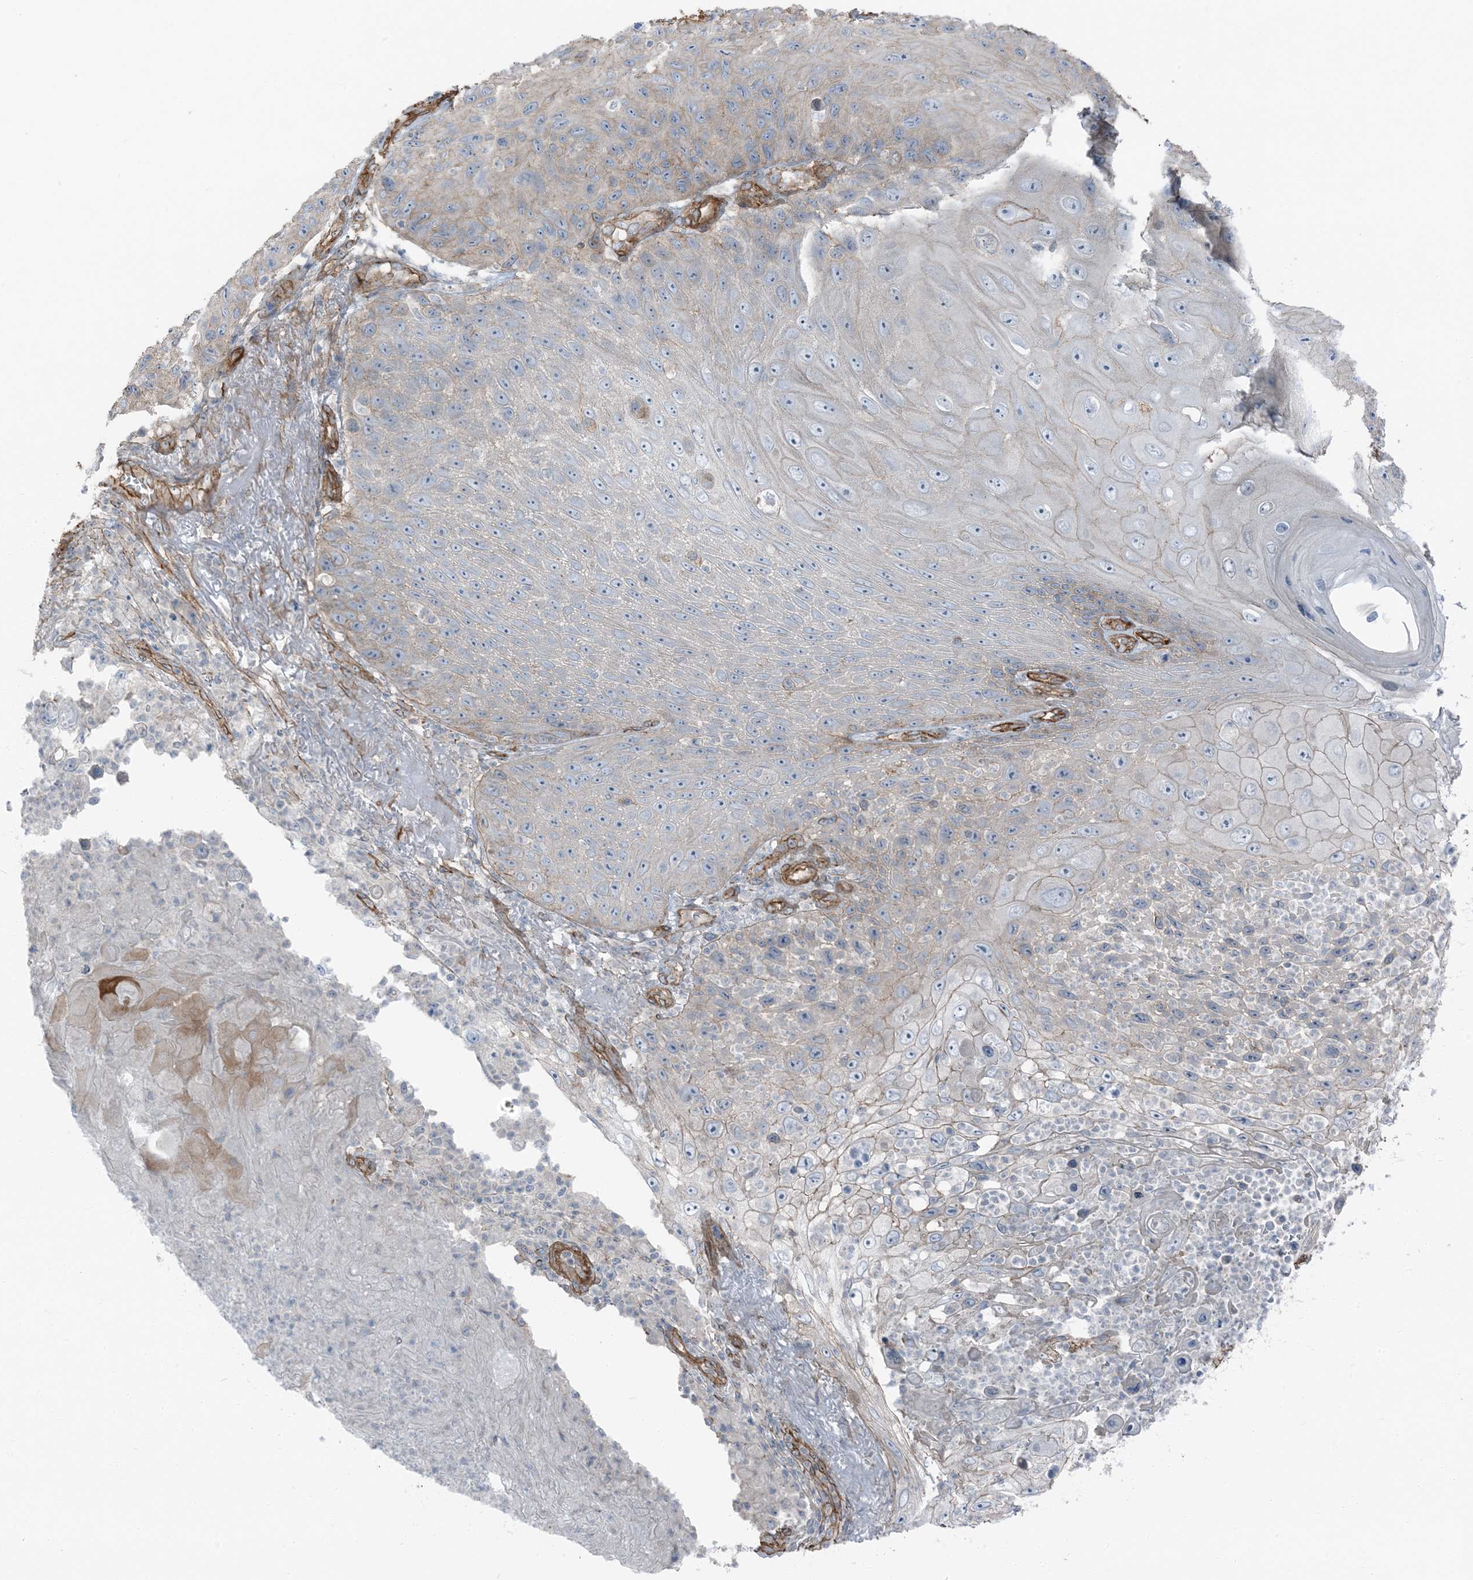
{"staining": {"intensity": "moderate", "quantity": "<25%", "location": "cytoplasmic/membranous"}, "tissue": "skin cancer", "cell_type": "Tumor cells", "image_type": "cancer", "snomed": [{"axis": "morphology", "description": "Squamous cell carcinoma, NOS"}, {"axis": "topography", "description": "Skin"}], "caption": "Skin squamous cell carcinoma was stained to show a protein in brown. There is low levels of moderate cytoplasmic/membranous positivity in approximately <25% of tumor cells.", "gene": "ZFP90", "patient": {"sex": "female", "age": 88}}